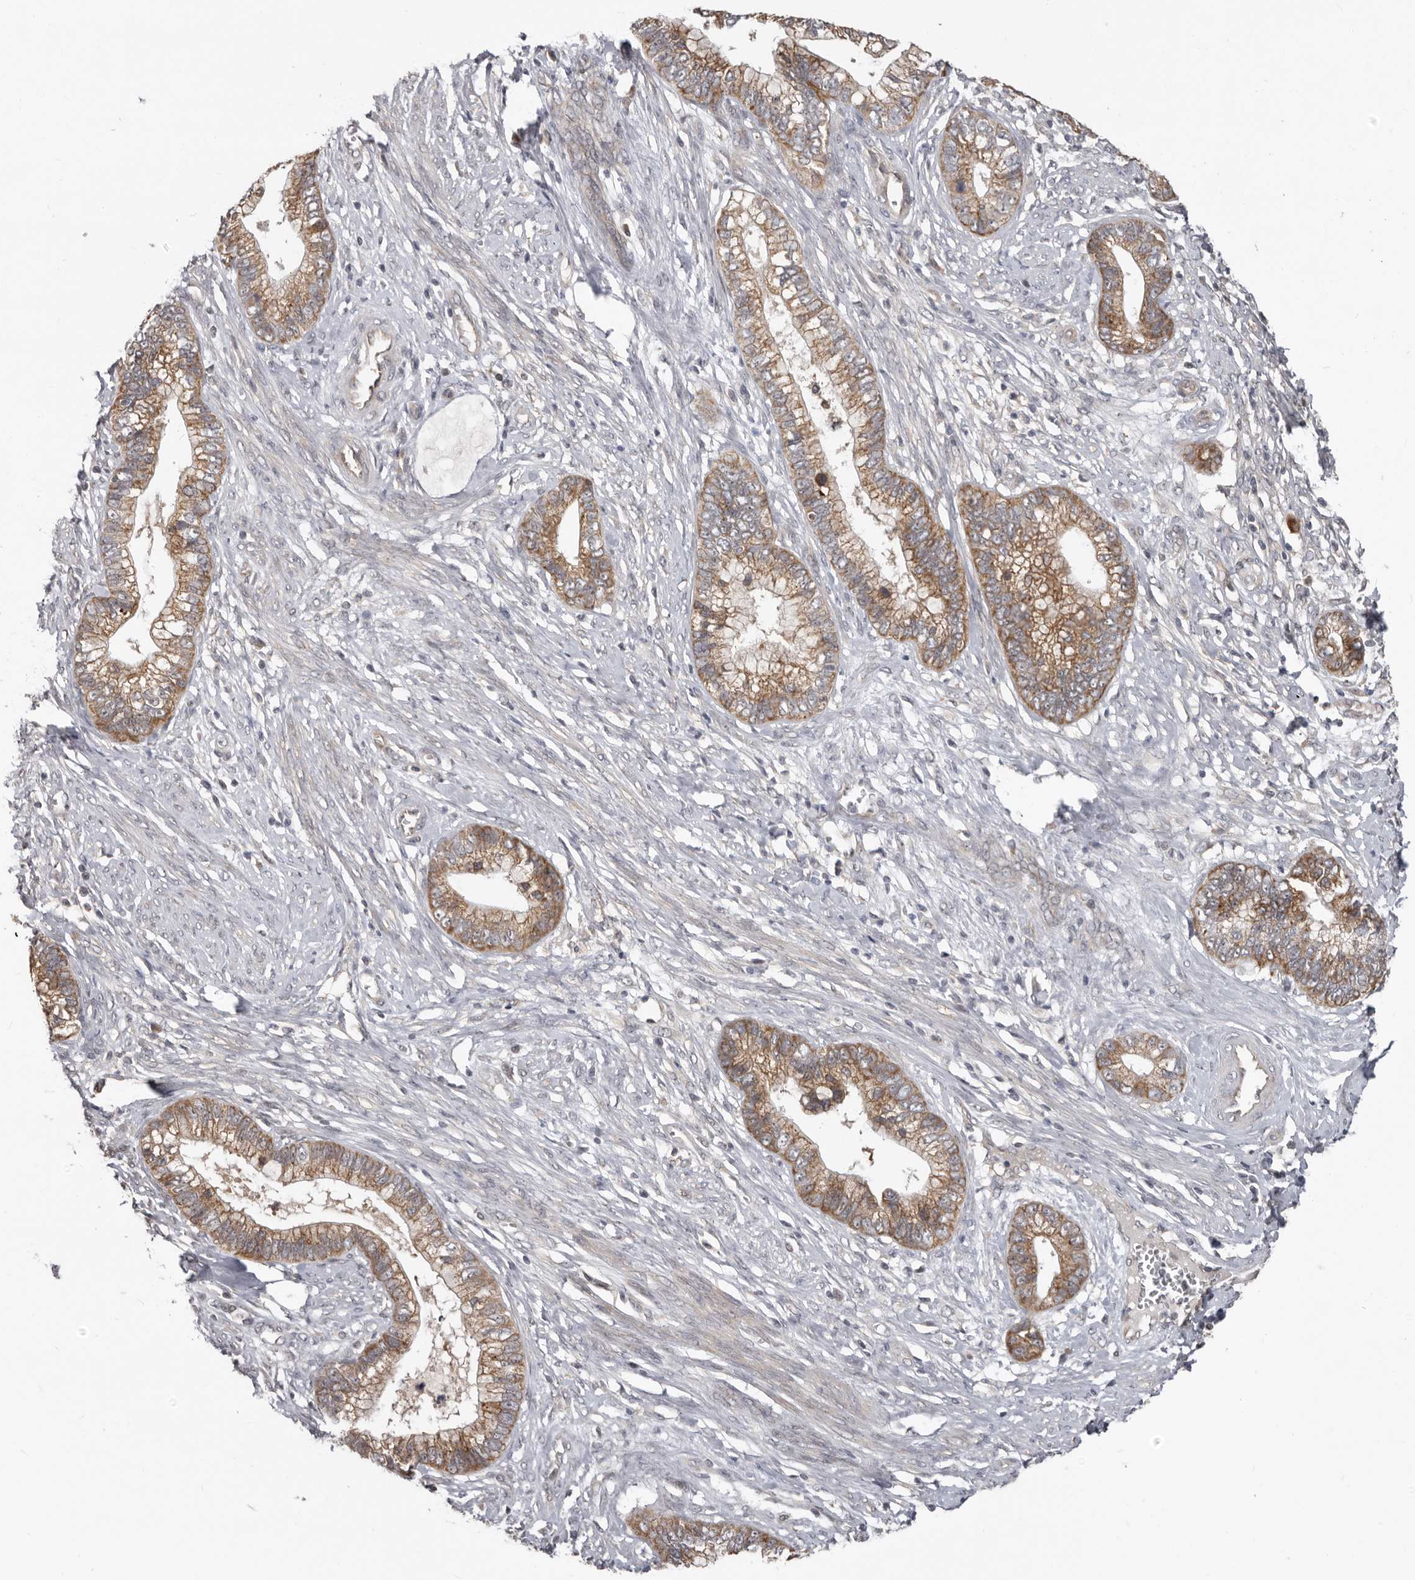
{"staining": {"intensity": "moderate", "quantity": ">75%", "location": "cytoplasmic/membranous"}, "tissue": "cervical cancer", "cell_type": "Tumor cells", "image_type": "cancer", "snomed": [{"axis": "morphology", "description": "Adenocarcinoma, NOS"}, {"axis": "topography", "description": "Cervix"}], "caption": "This image displays immunohistochemistry (IHC) staining of human adenocarcinoma (cervical), with medium moderate cytoplasmic/membranous staining in about >75% of tumor cells.", "gene": "BAD", "patient": {"sex": "female", "age": 44}}